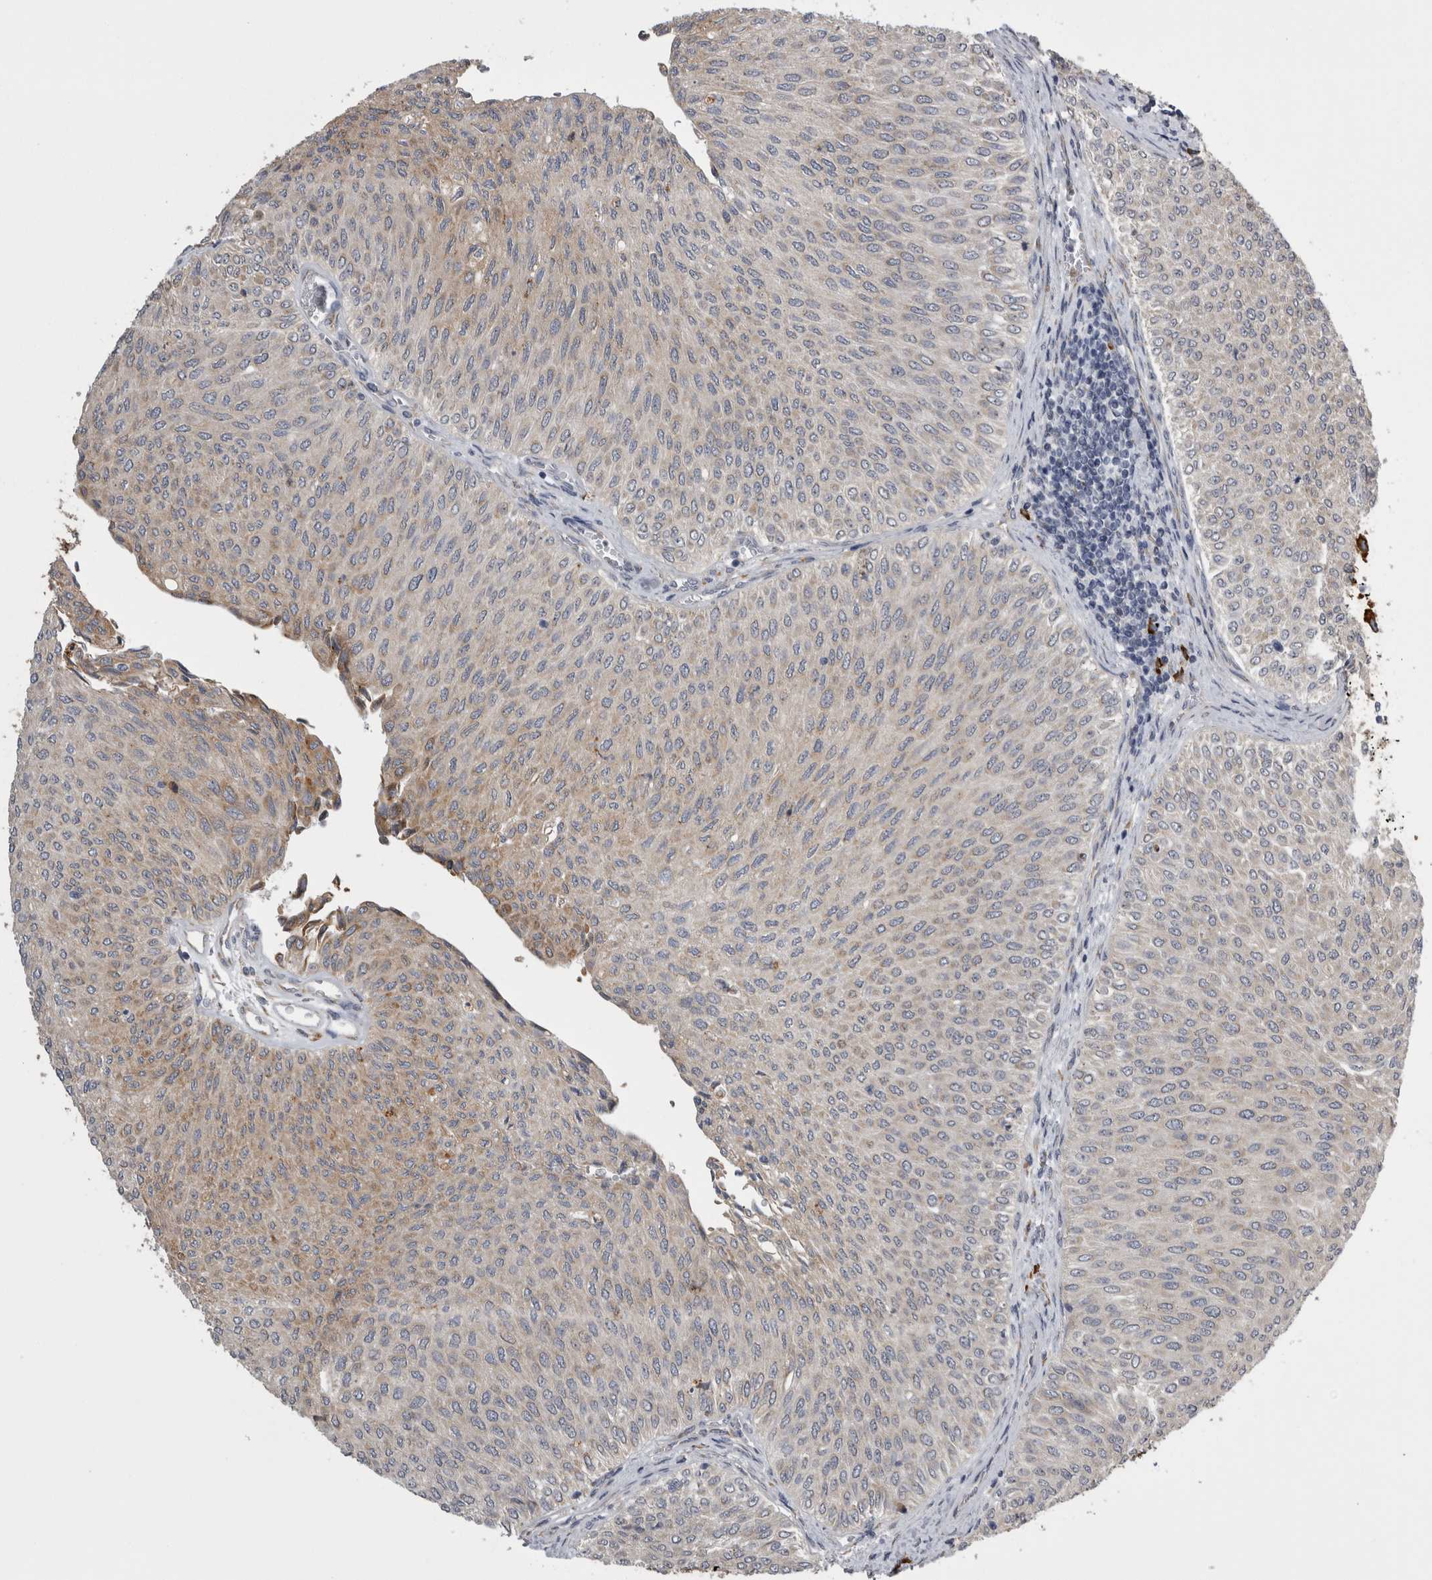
{"staining": {"intensity": "weak", "quantity": "<25%", "location": "cytoplasmic/membranous"}, "tissue": "urothelial cancer", "cell_type": "Tumor cells", "image_type": "cancer", "snomed": [{"axis": "morphology", "description": "Urothelial carcinoma, Low grade"}, {"axis": "topography", "description": "Urinary bladder"}], "caption": "High magnification brightfield microscopy of urothelial carcinoma (low-grade) stained with DAB (3,3'-diaminobenzidine) (brown) and counterstained with hematoxylin (blue): tumor cells show no significant positivity. Brightfield microscopy of IHC stained with DAB (brown) and hematoxylin (blue), captured at high magnification.", "gene": "FHIP2B", "patient": {"sex": "male", "age": 78}}